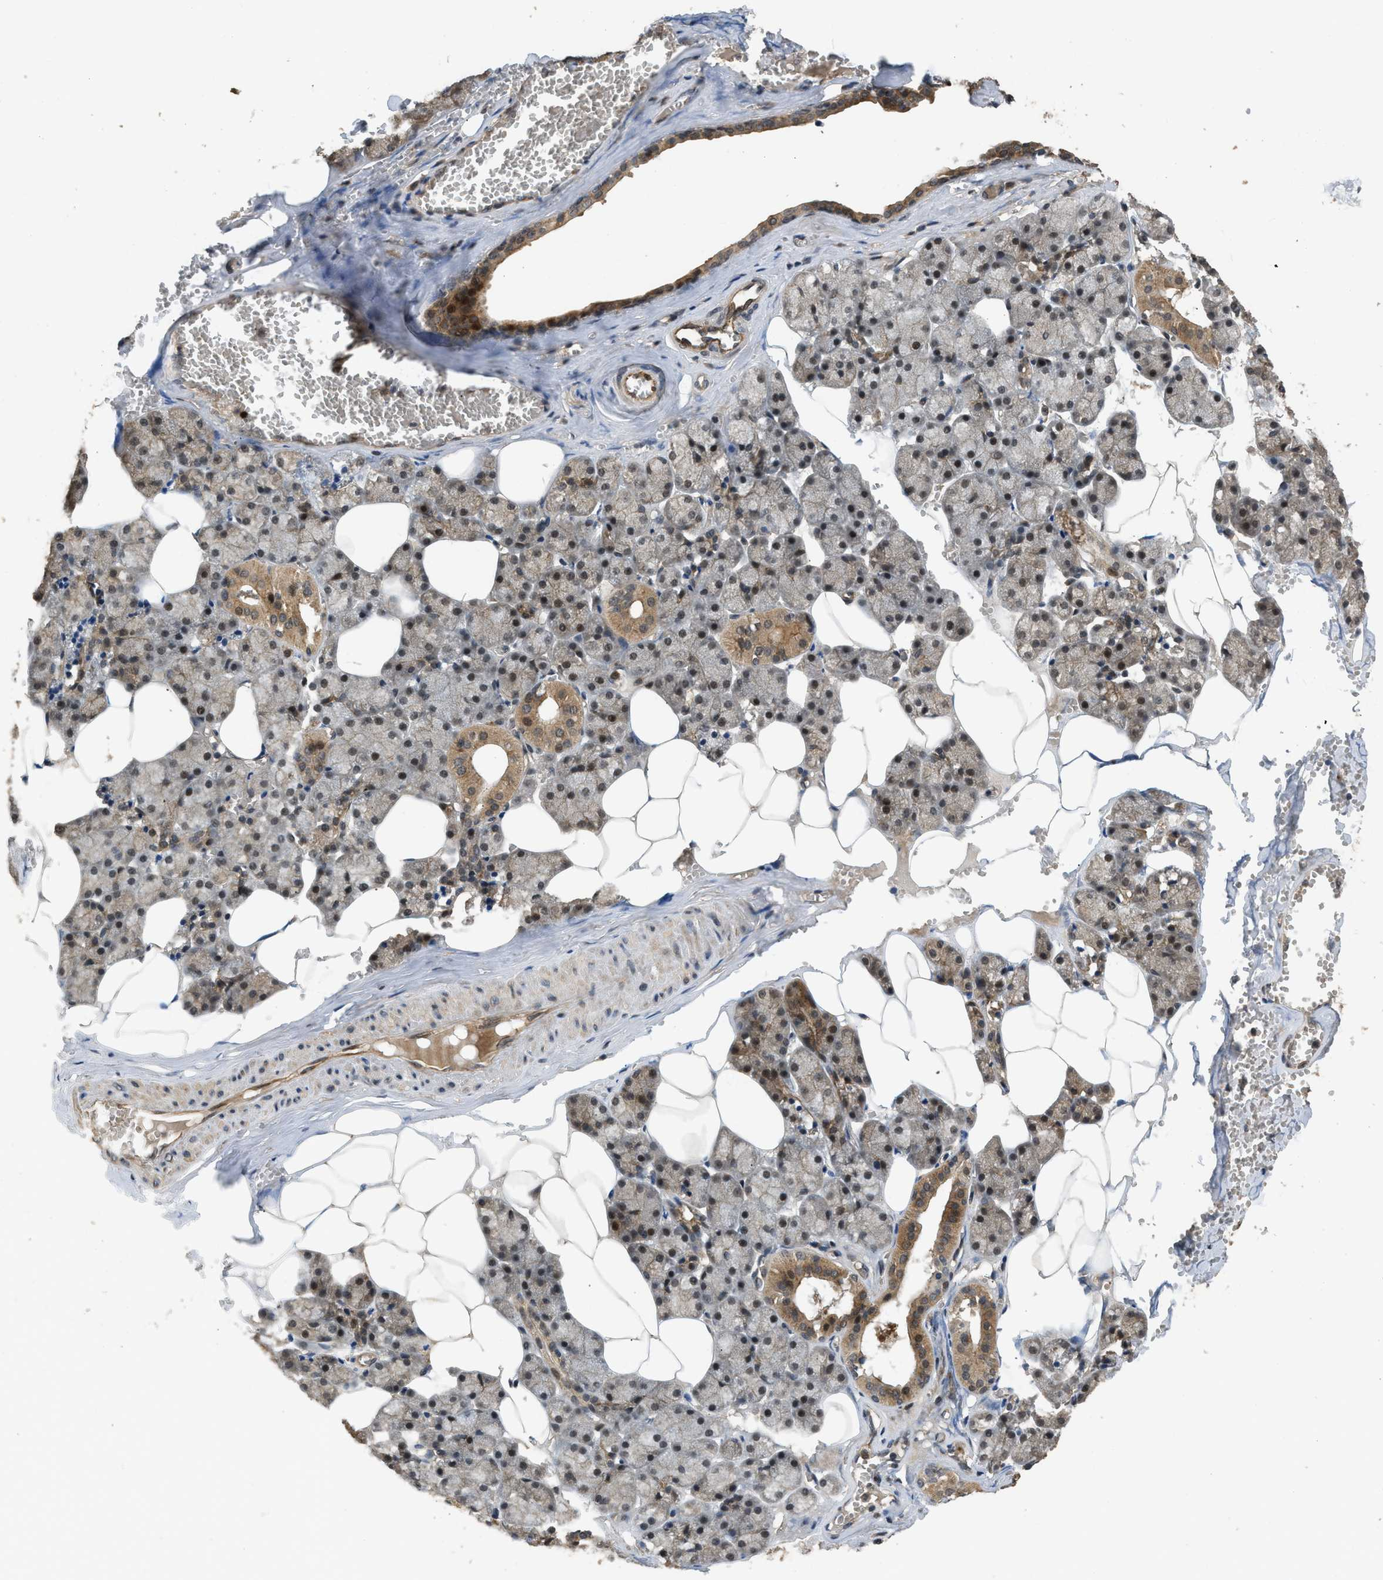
{"staining": {"intensity": "moderate", "quantity": ">75%", "location": "cytoplasmic/membranous,nuclear"}, "tissue": "salivary gland", "cell_type": "Glandular cells", "image_type": "normal", "snomed": [{"axis": "morphology", "description": "Normal tissue, NOS"}, {"axis": "topography", "description": "Salivary gland"}], "caption": "A medium amount of moderate cytoplasmic/membranous,nuclear positivity is appreciated in about >75% of glandular cells in normal salivary gland. Immunohistochemistry stains the protein in brown and the nuclei are stained blue.", "gene": "GET1", "patient": {"sex": "male", "age": 62}}